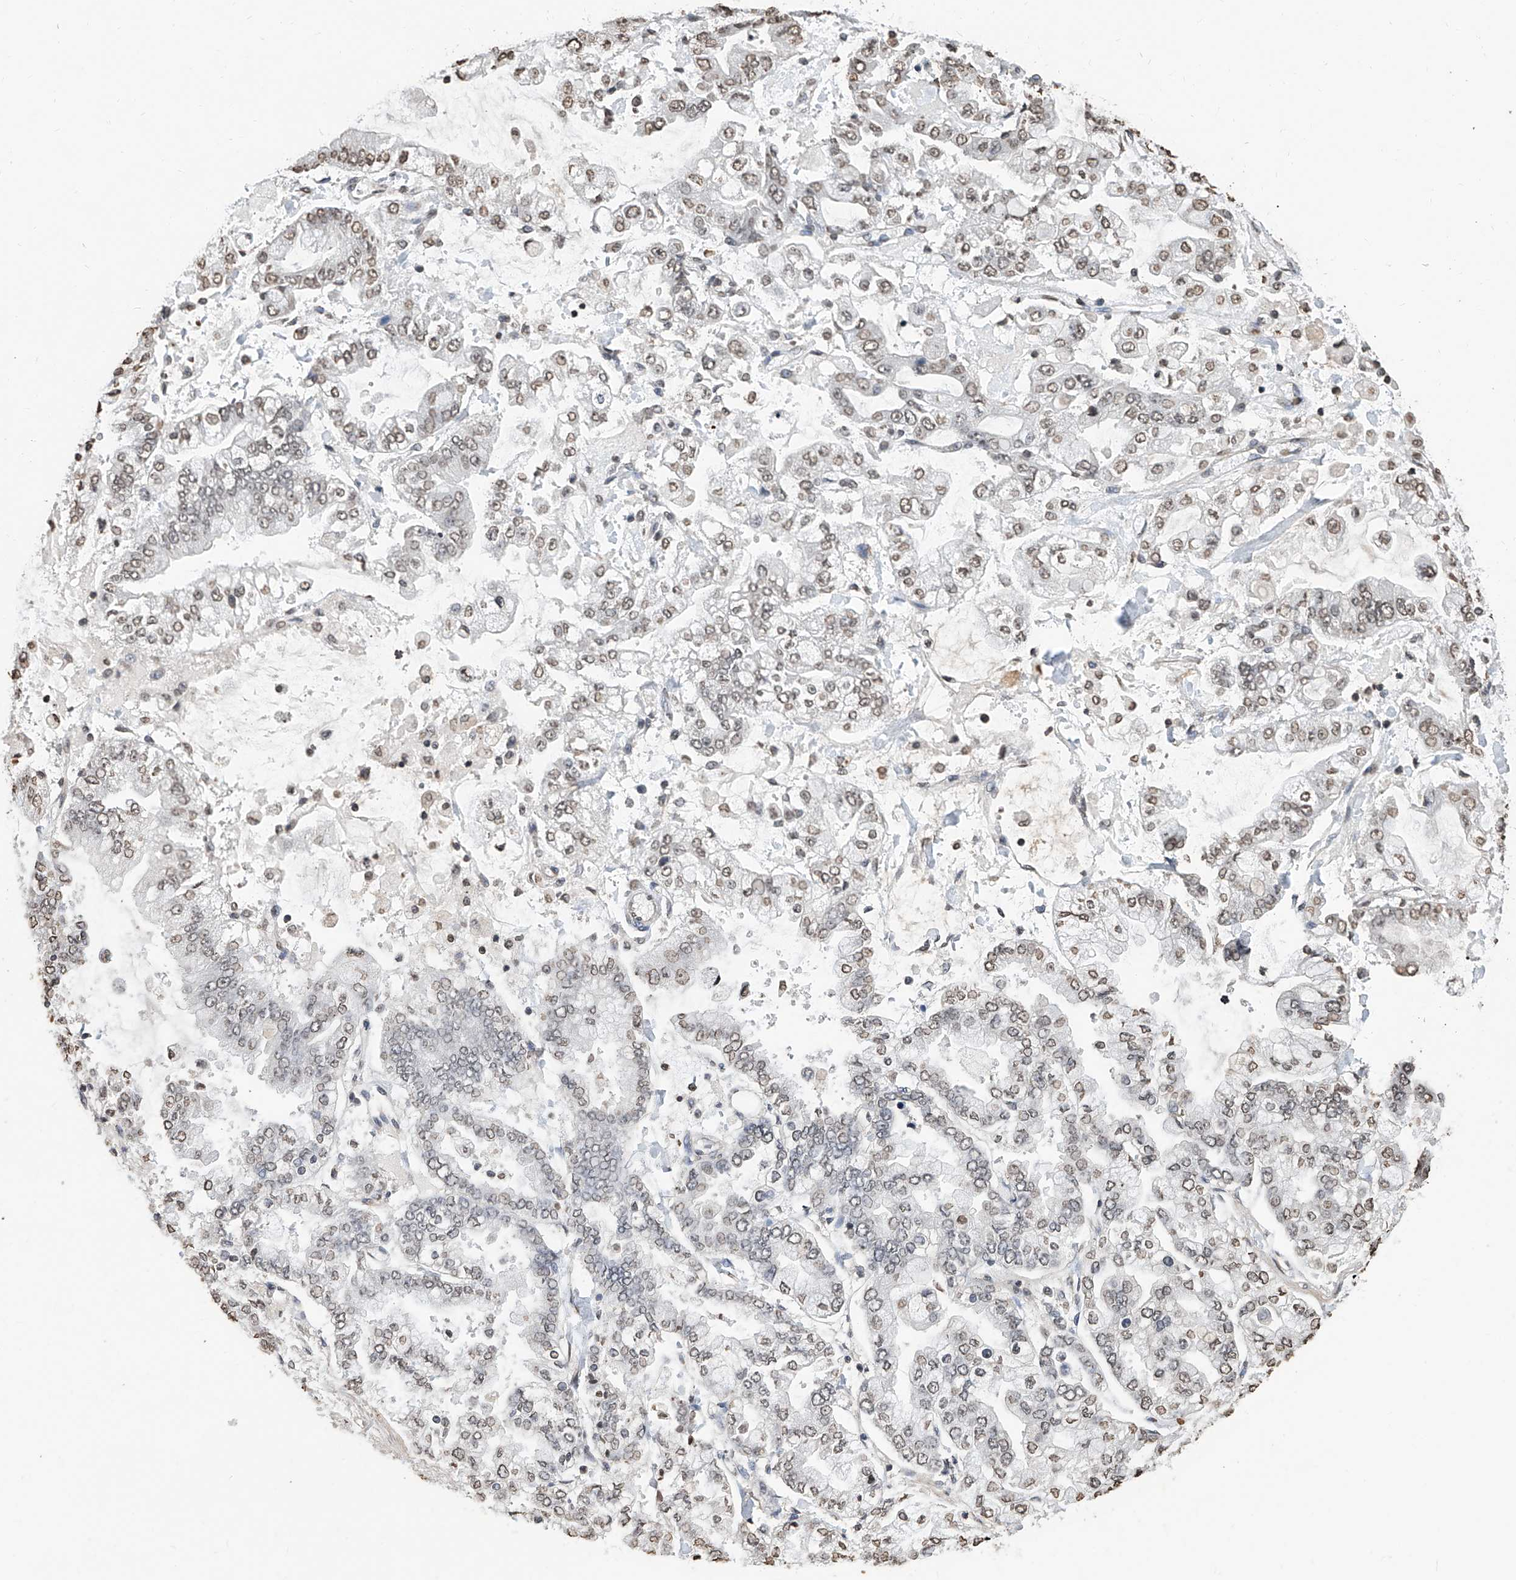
{"staining": {"intensity": "weak", "quantity": ">75%", "location": "nuclear"}, "tissue": "stomach cancer", "cell_type": "Tumor cells", "image_type": "cancer", "snomed": [{"axis": "morphology", "description": "Normal tissue, NOS"}, {"axis": "morphology", "description": "Adenocarcinoma, NOS"}, {"axis": "topography", "description": "Stomach, upper"}, {"axis": "topography", "description": "Stomach"}], "caption": "A histopathology image of human stomach adenocarcinoma stained for a protein exhibits weak nuclear brown staining in tumor cells.", "gene": "RP9", "patient": {"sex": "male", "age": 76}}